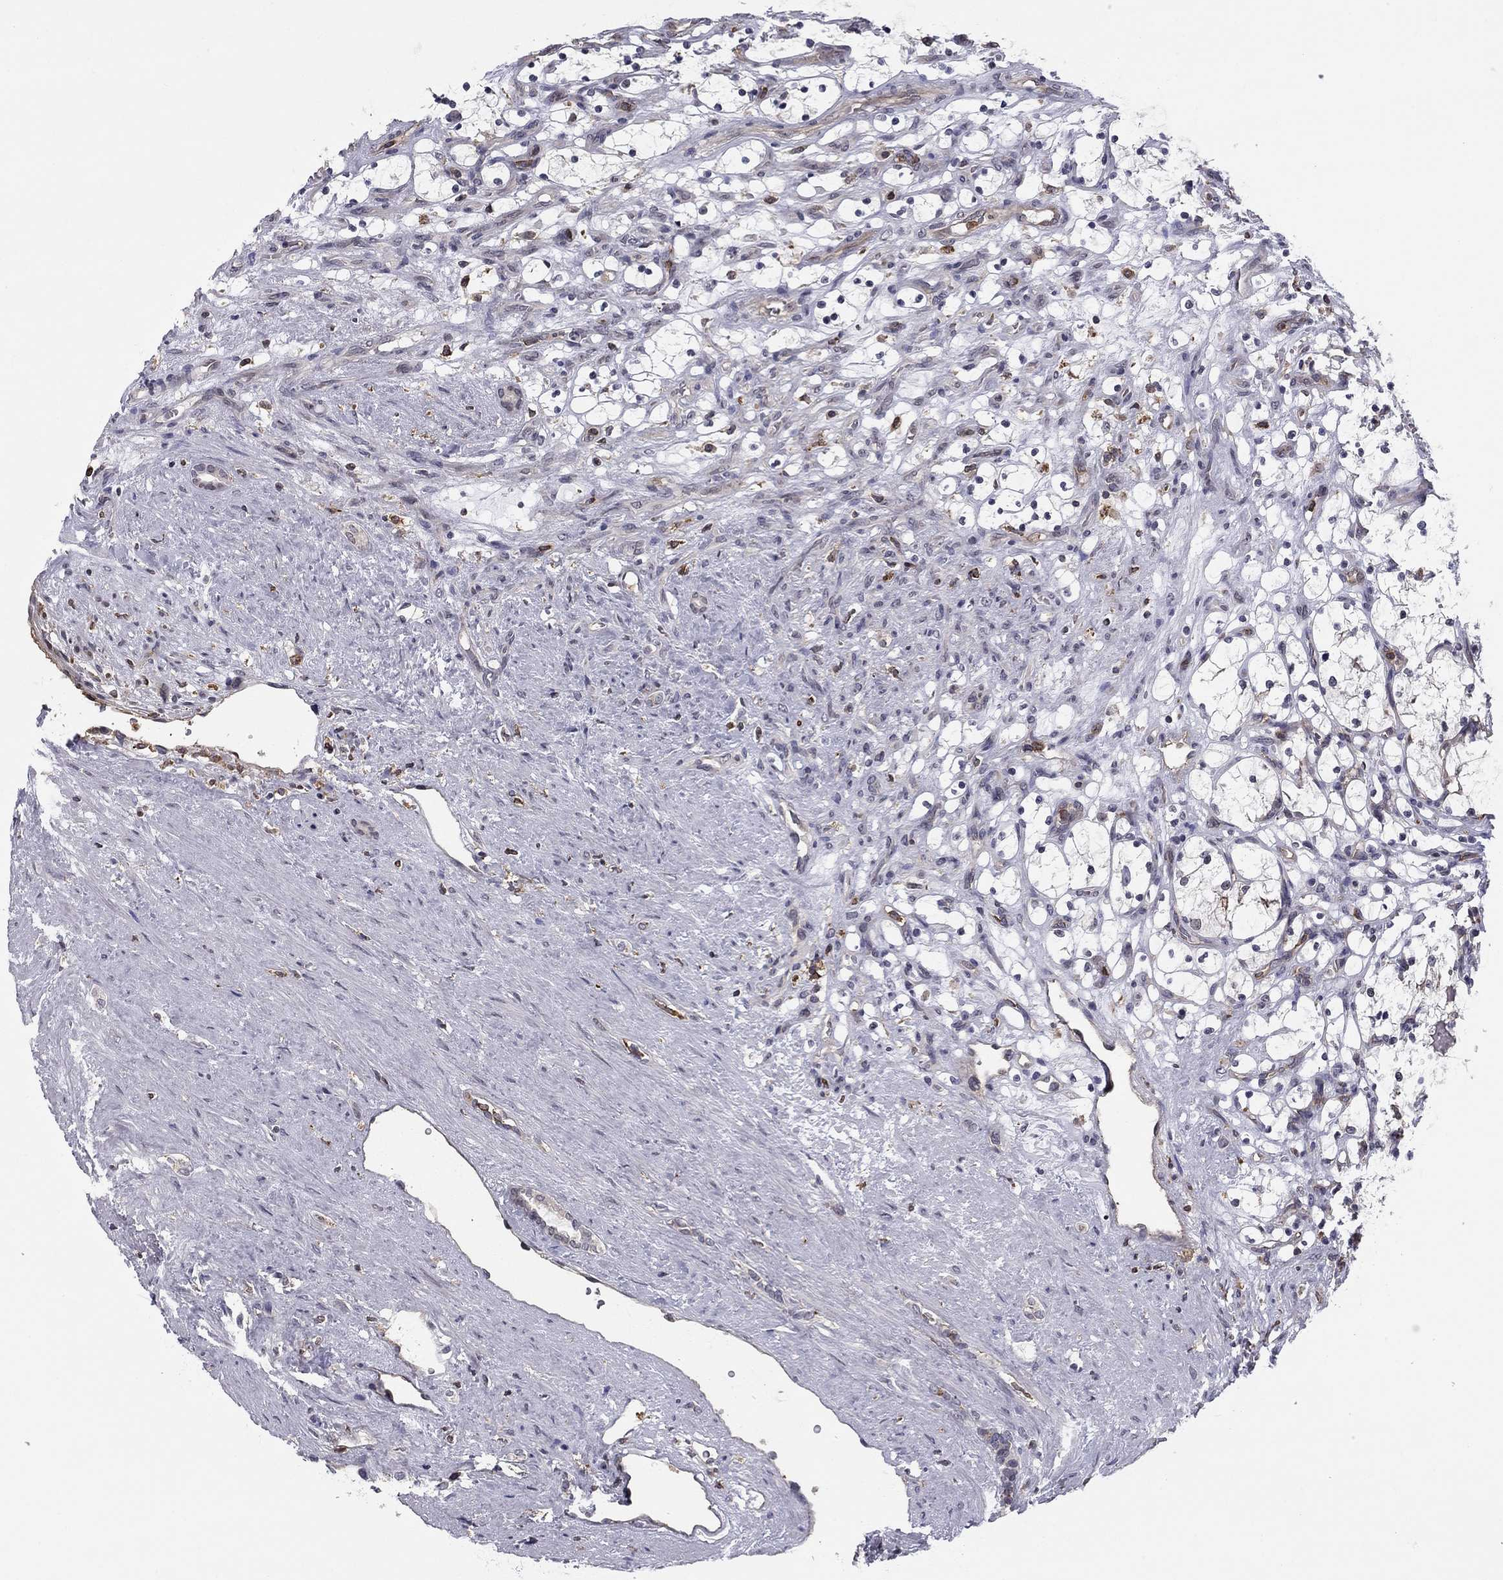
{"staining": {"intensity": "negative", "quantity": "none", "location": "none"}, "tissue": "renal cancer", "cell_type": "Tumor cells", "image_type": "cancer", "snomed": [{"axis": "morphology", "description": "Adenocarcinoma, NOS"}, {"axis": "topography", "description": "Kidney"}], "caption": "The immunohistochemistry histopathology image has no significant expression in tumor cells of renal cancer (adenocarcinoma) tissue.", "gene": "PLCB2", "patient": {"sex": "female", "age": 69}}